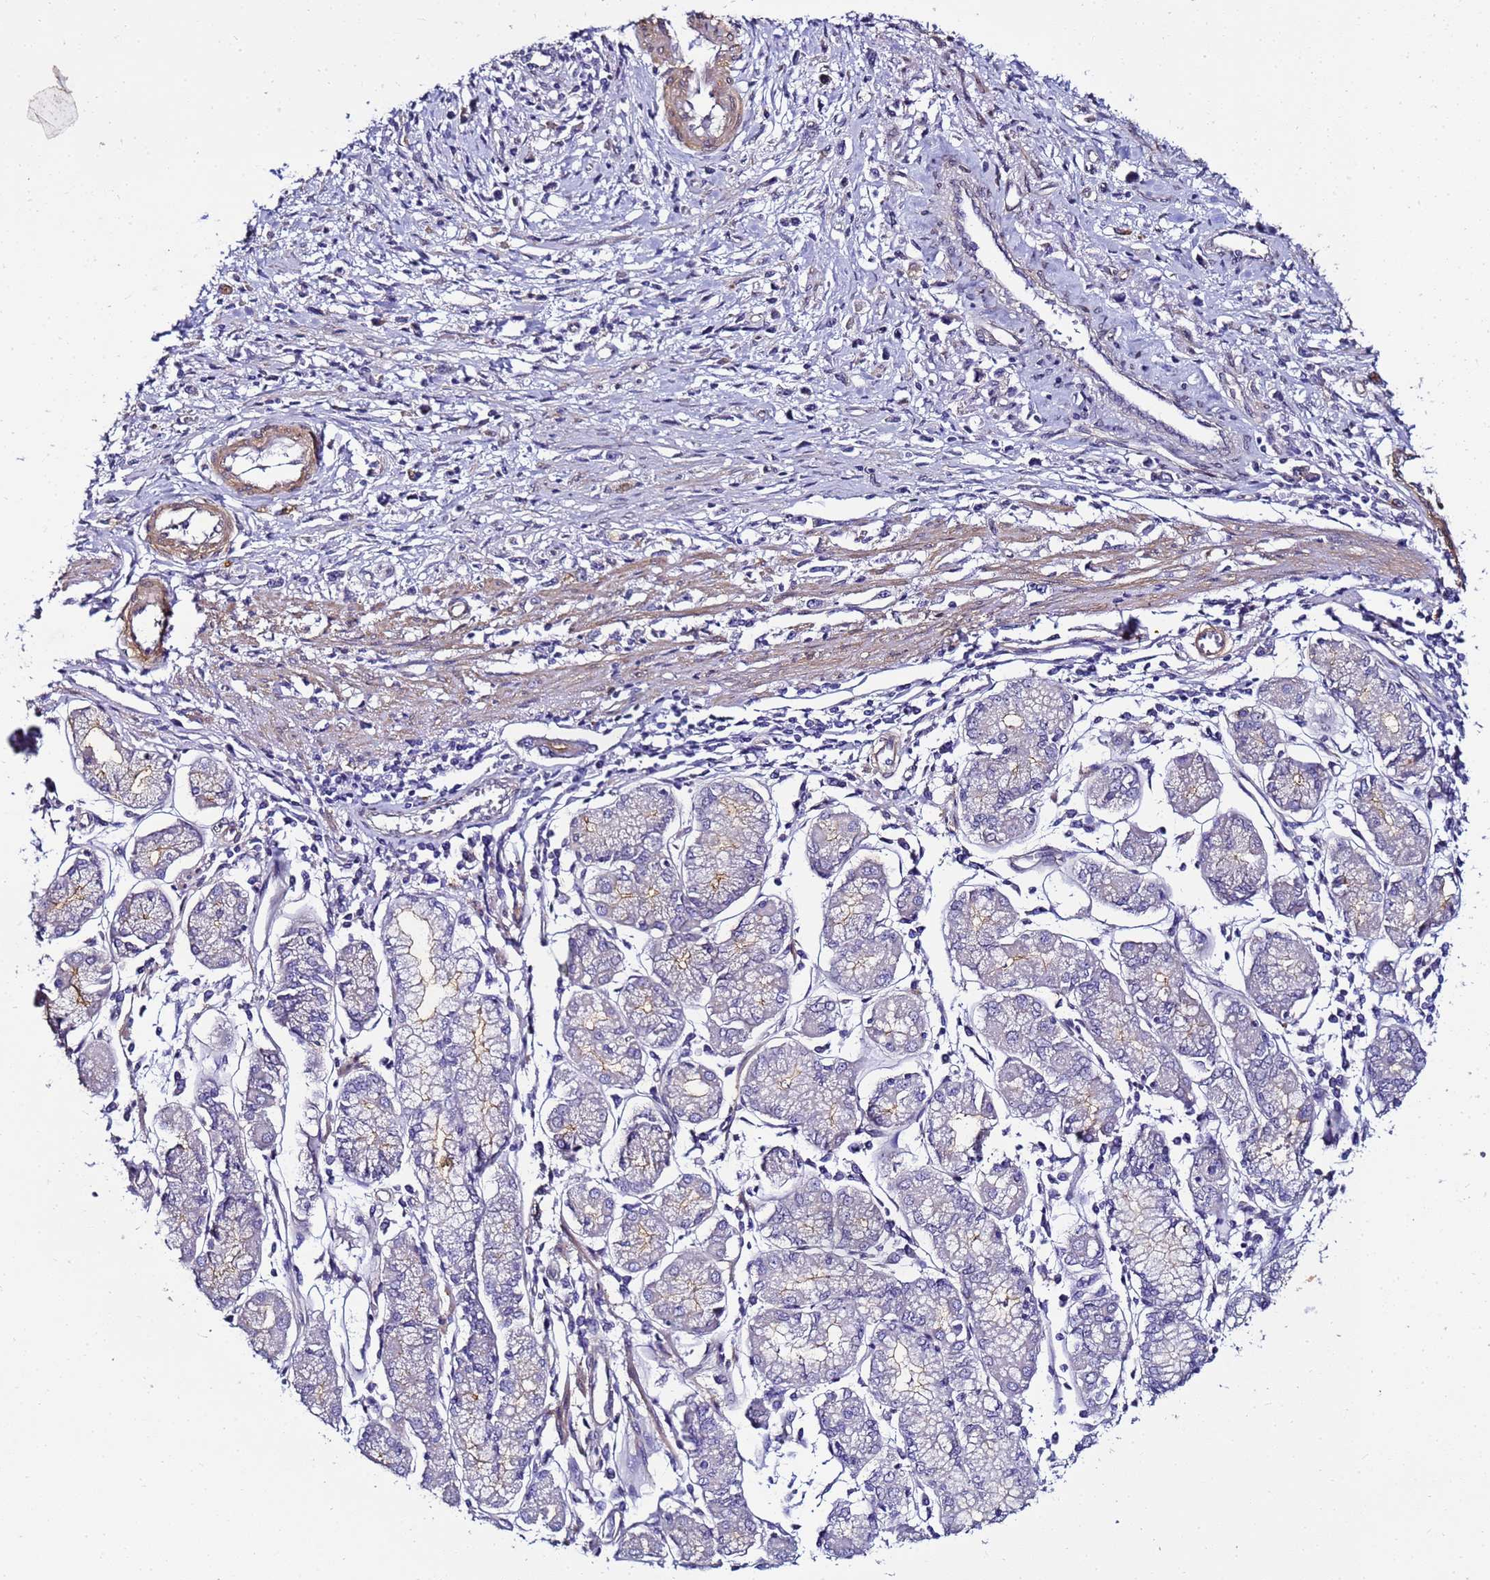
{"staining": {"intensity": "negative", "quantity": "none", "location": "none"}, "tissue": "stomach cancer", "cell_type": "Tumor cells", "image_type": "cancer", "snomed": [{"axis": "morphology", "description": "Adenocarcinoma, NOS"}, {"axis": "topography", "description": "Stomach"}], "caption": "Human stomach cancer stained for a protein using immunohistochemistry (IHC) shows no staining in tumor cells.", "gene": "FAM166B", "patient": {"sex": "female", "age": 59}}